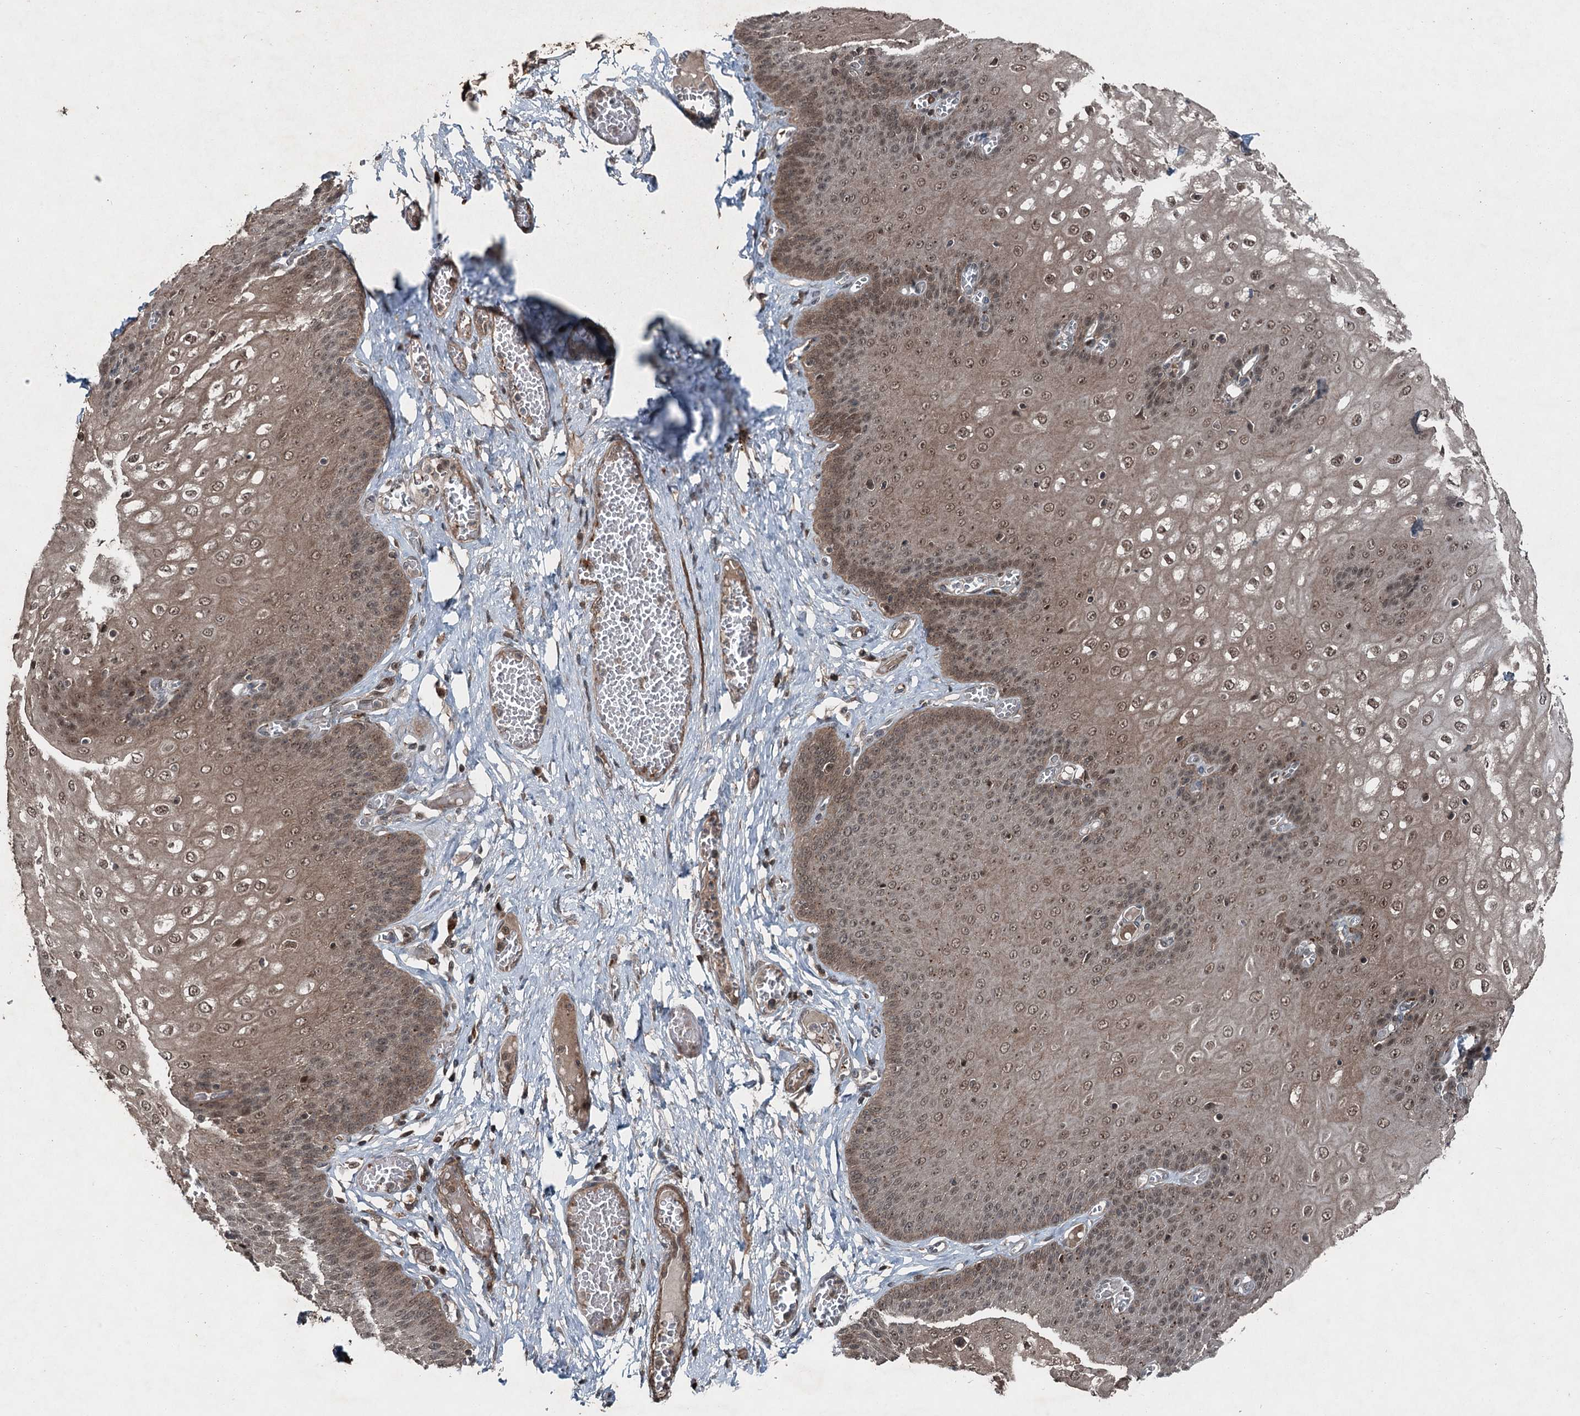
{"staining": {"intensity": "moderate", "quantity": ">75%", "location": "cytoplasmic/membranous,nuclear"}, "tissue": "esophagus", "cell_type": "Squamous epithelial cells", "image_type": "normal", "snomed": [{"axis": "morphology", "description": "Normal tissue, NOS"}, {"axis": "topography", "description": "Esophagus"}], "caption": "Esophagus stained with a protein marker shows moderate staining in squamous epithelial cells.", "gene": "BORCS7", "patient": {"sex": "male", "age": 60}}